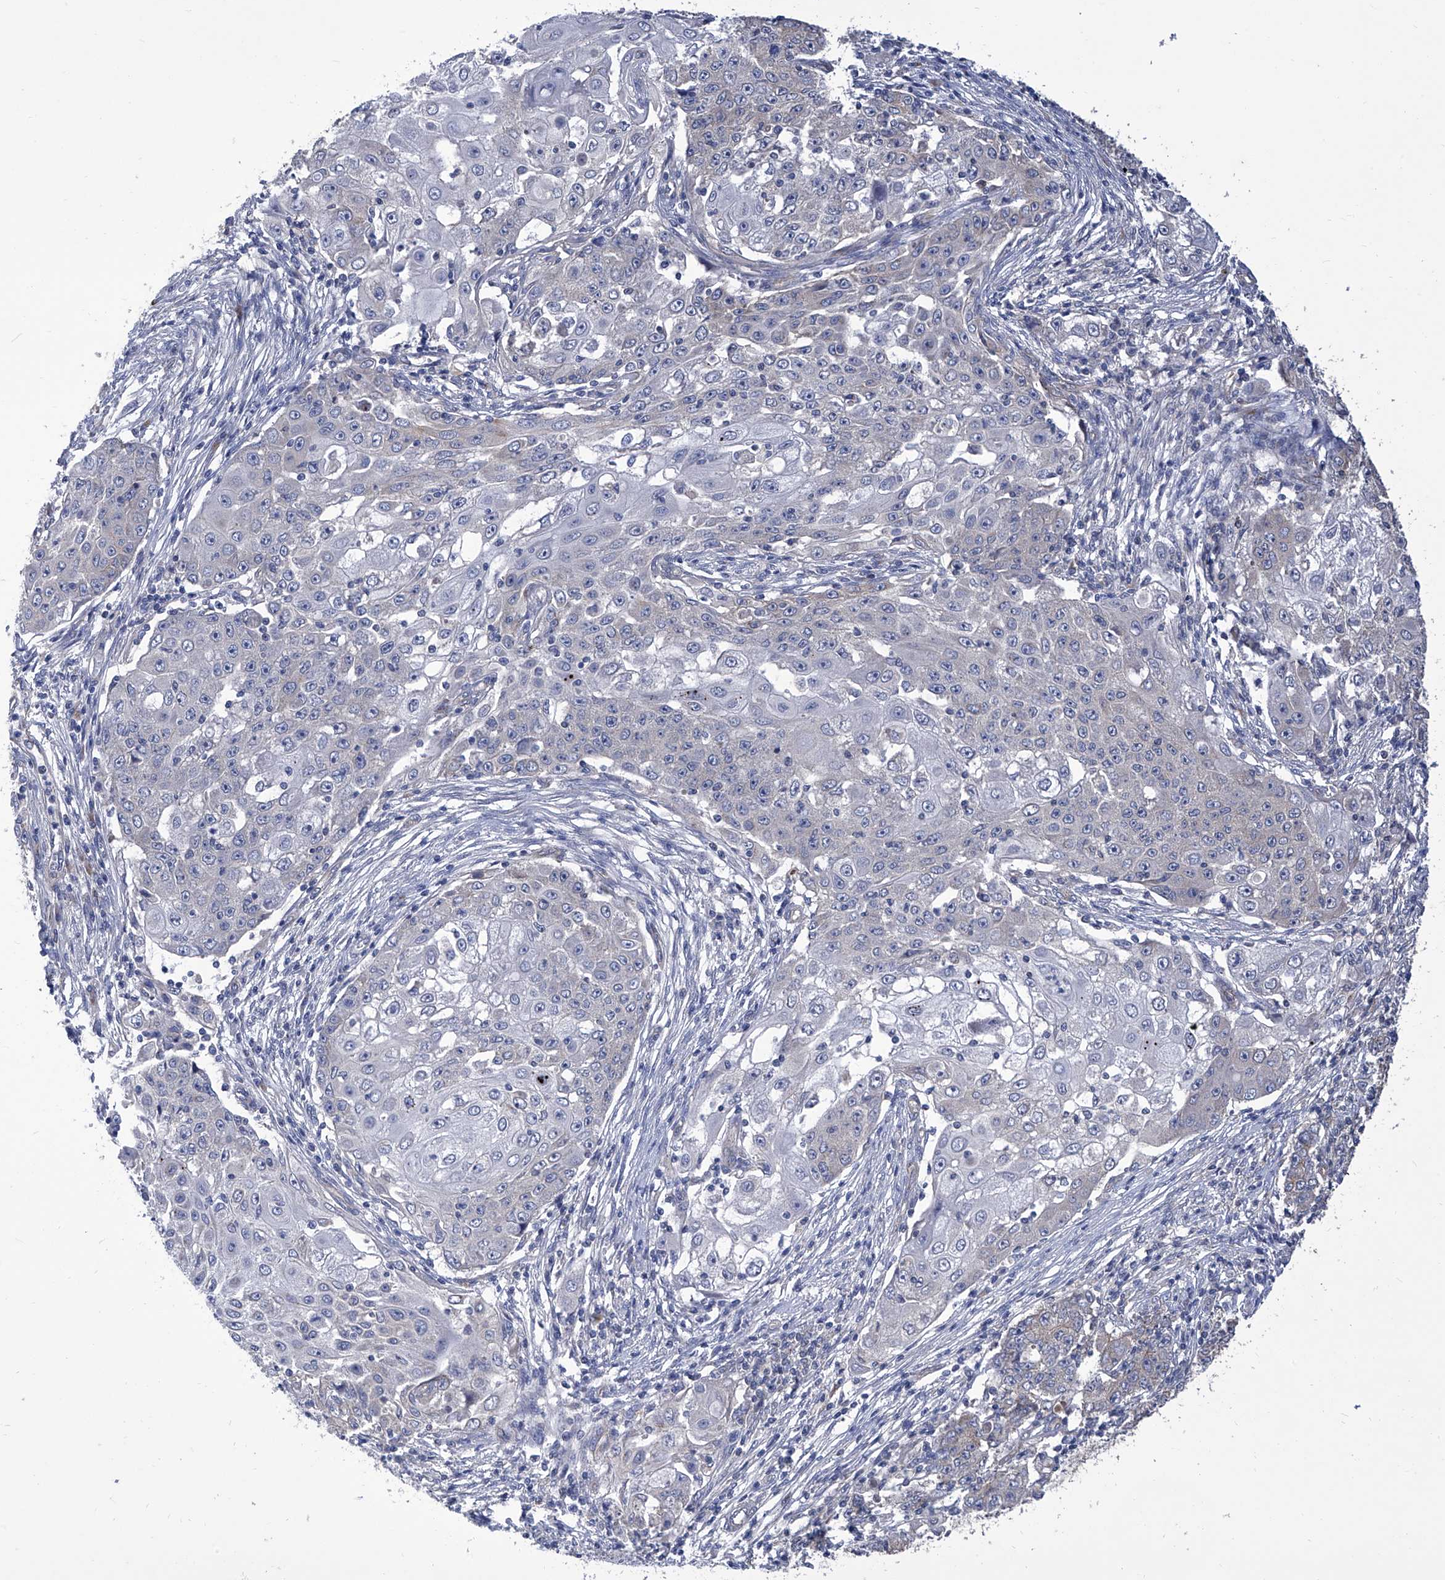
{"staining": {"intensity": "negative", "quantity": "none", "location": "none"}, "tissue": "ovarian cancer", "cell_type": "Tumor cells", "image_type": "cancer", "snomed": [{"axis": "morphology", "description": "Carcinoma, endometroid"}, {"axis": "topography", "description": "Ovary"}], "caption": "Immunohistochemistry image of human endometroid carcinoma (ovarian) stained for a protein (brown), which demonstrates no expression in tumor cells.", "gene": "TJAP1", "patient": {"sex": "female", "age": 42}}